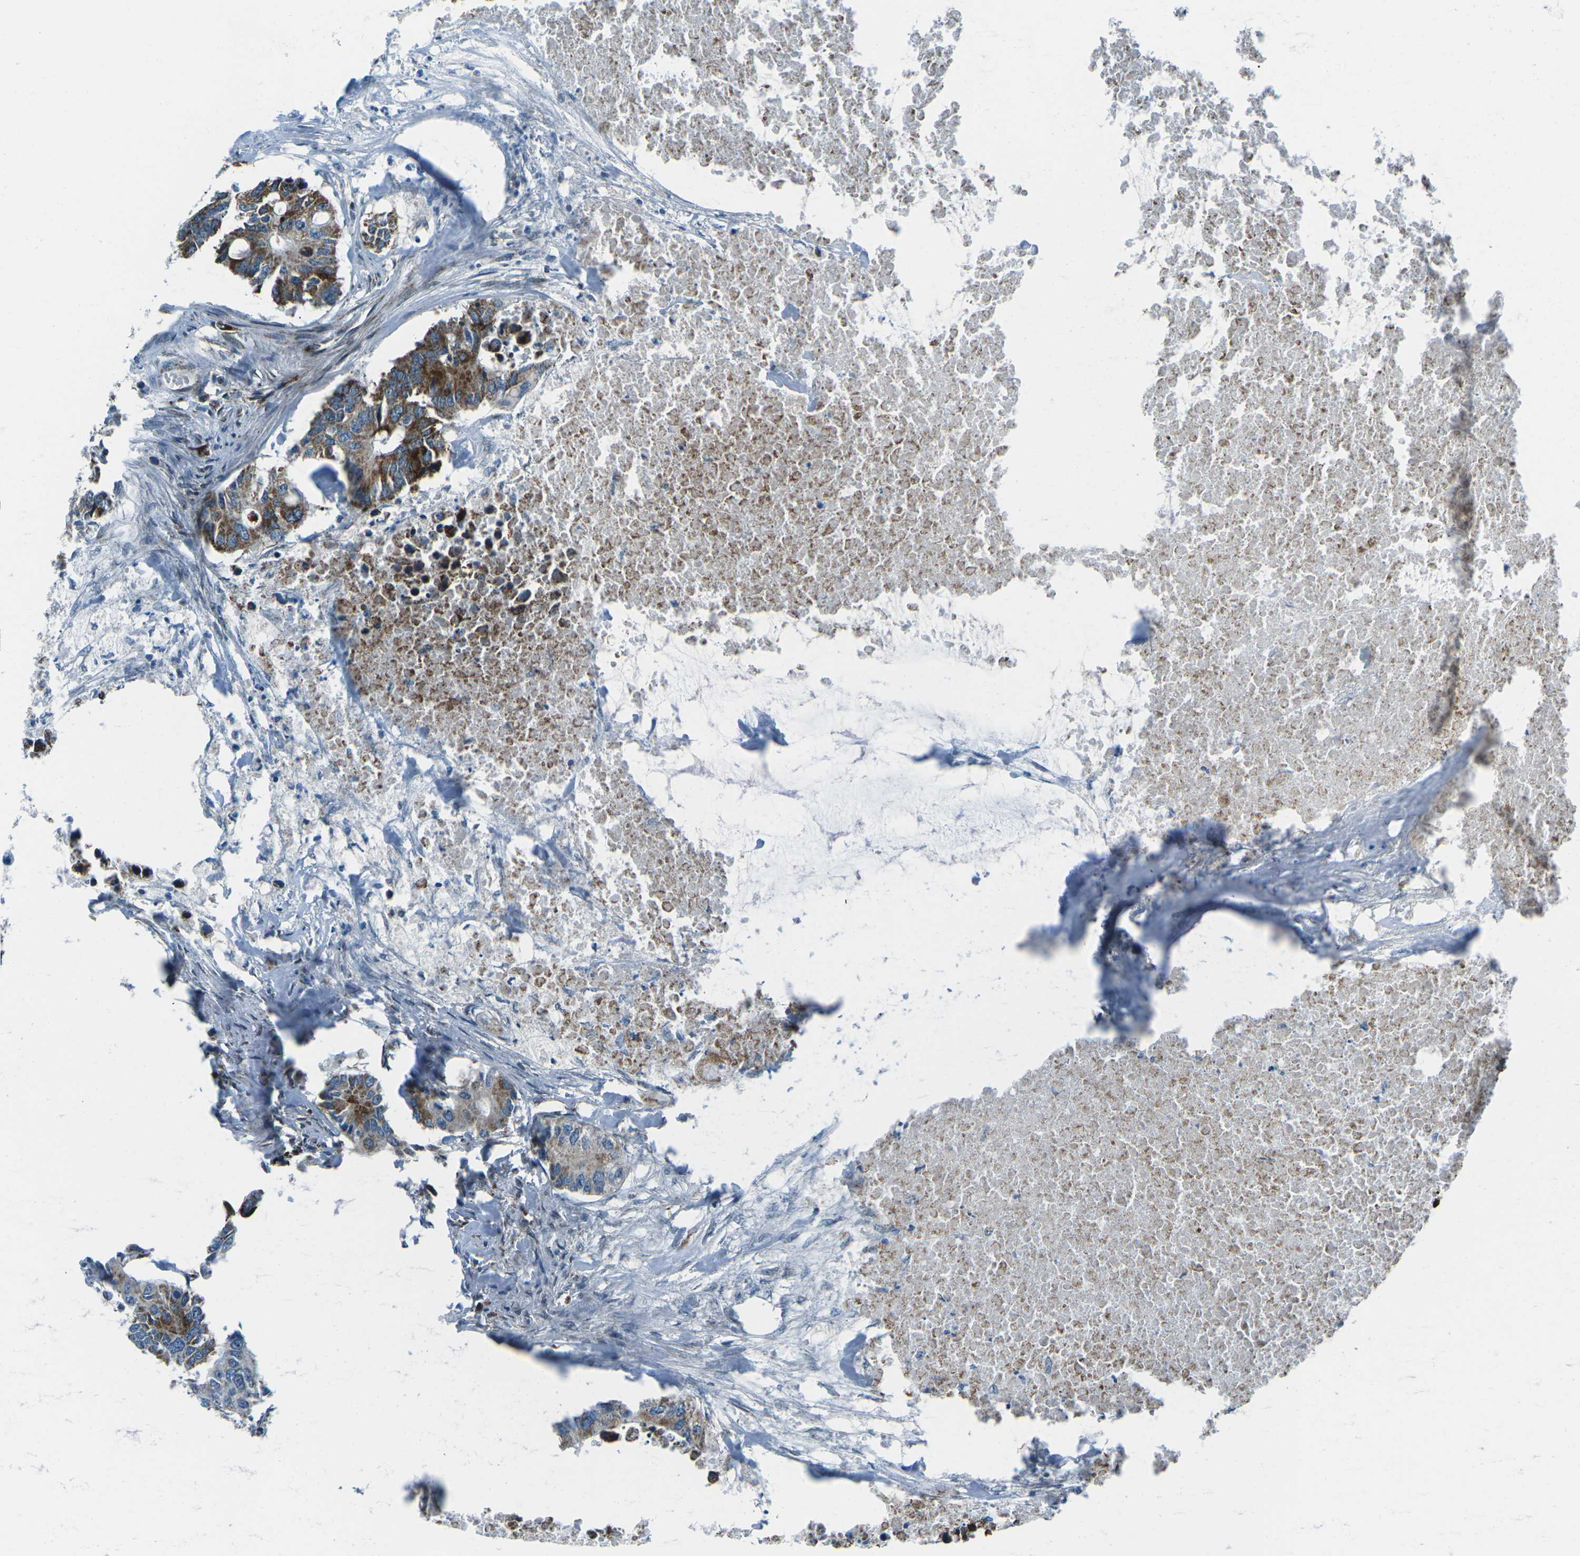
{"staining": {"intensity": "strong", "quantity": ">75%", "location": "cytoplasmic/membranous"}, "tissue": "colorectal cancer", "cell_type": "Tumor cells", "image_type": "cancer", "snomed": [{"axis": "morphology", "description": "Adenocarcinoma, NOS"}, {"axis": "topography", "description": "Colon"}], "caption": "An image of human adenocarcinoma (colorectal) stained for a protein exhibits strong cytoplasmic/membranous brown staining in tumor cells.", "gene": "RFESD", "patient": {"sex": "male", "age": 71}}